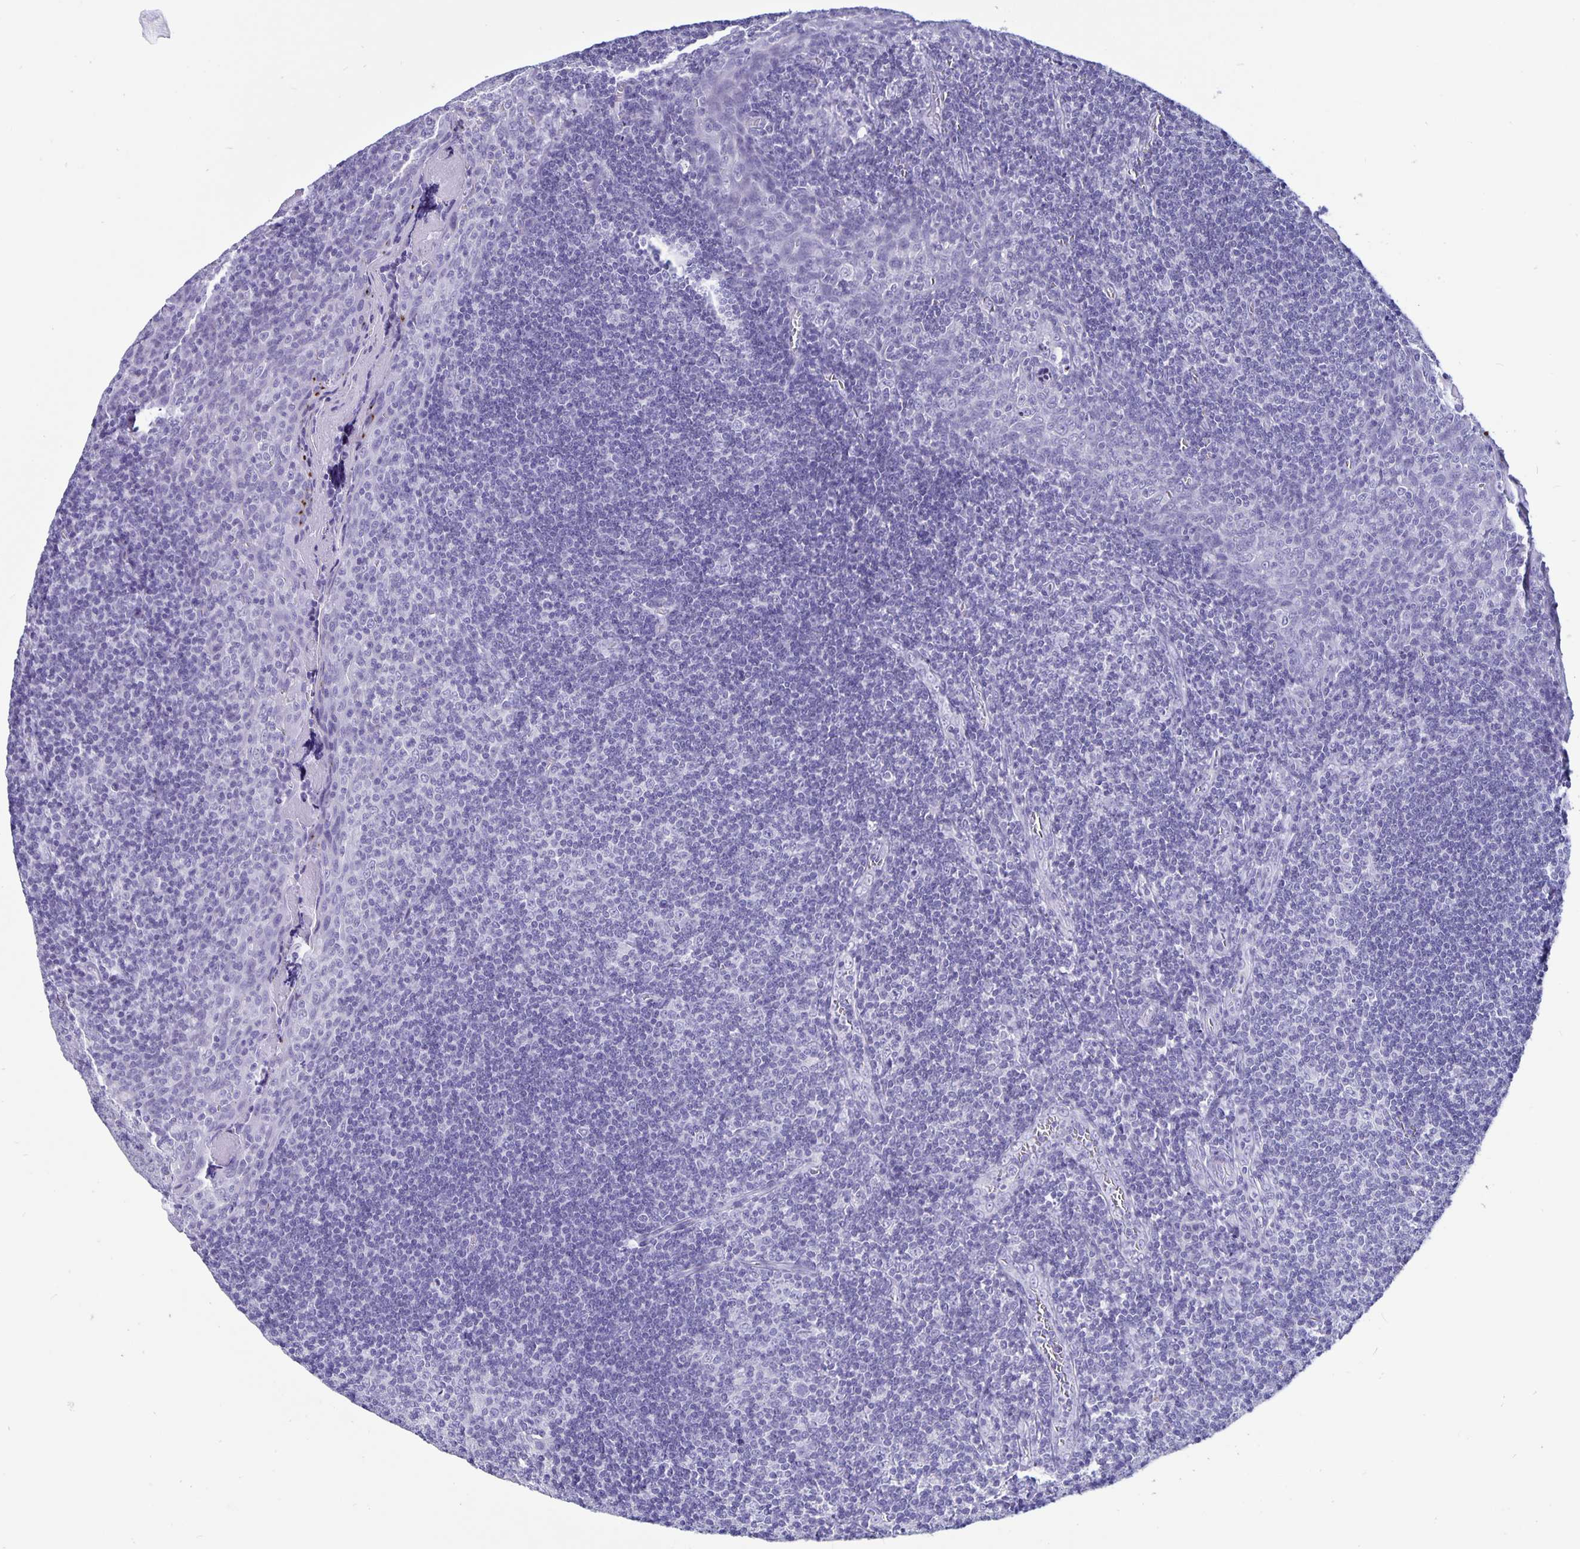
{"staining": {"intensity": "negative", "quantity": "none", "location": "none"}, "tissue": "tonsil", "cell_type": "Germinal center cells", "image_type": "normal", "snomed": [{"axis": "morphology", "description": "Normal tissue, NOS"}, {"axis": "morphology", "description": "Inflammation, NOS"}, {"axis": "topography", "description": "Tonsil"}], "caption": "The IHC photomicrograph has no significant expression in germinal center cells of tonsil.", "gene": "BPIFA3", "patient": {"sex": "female", "age": 31}}